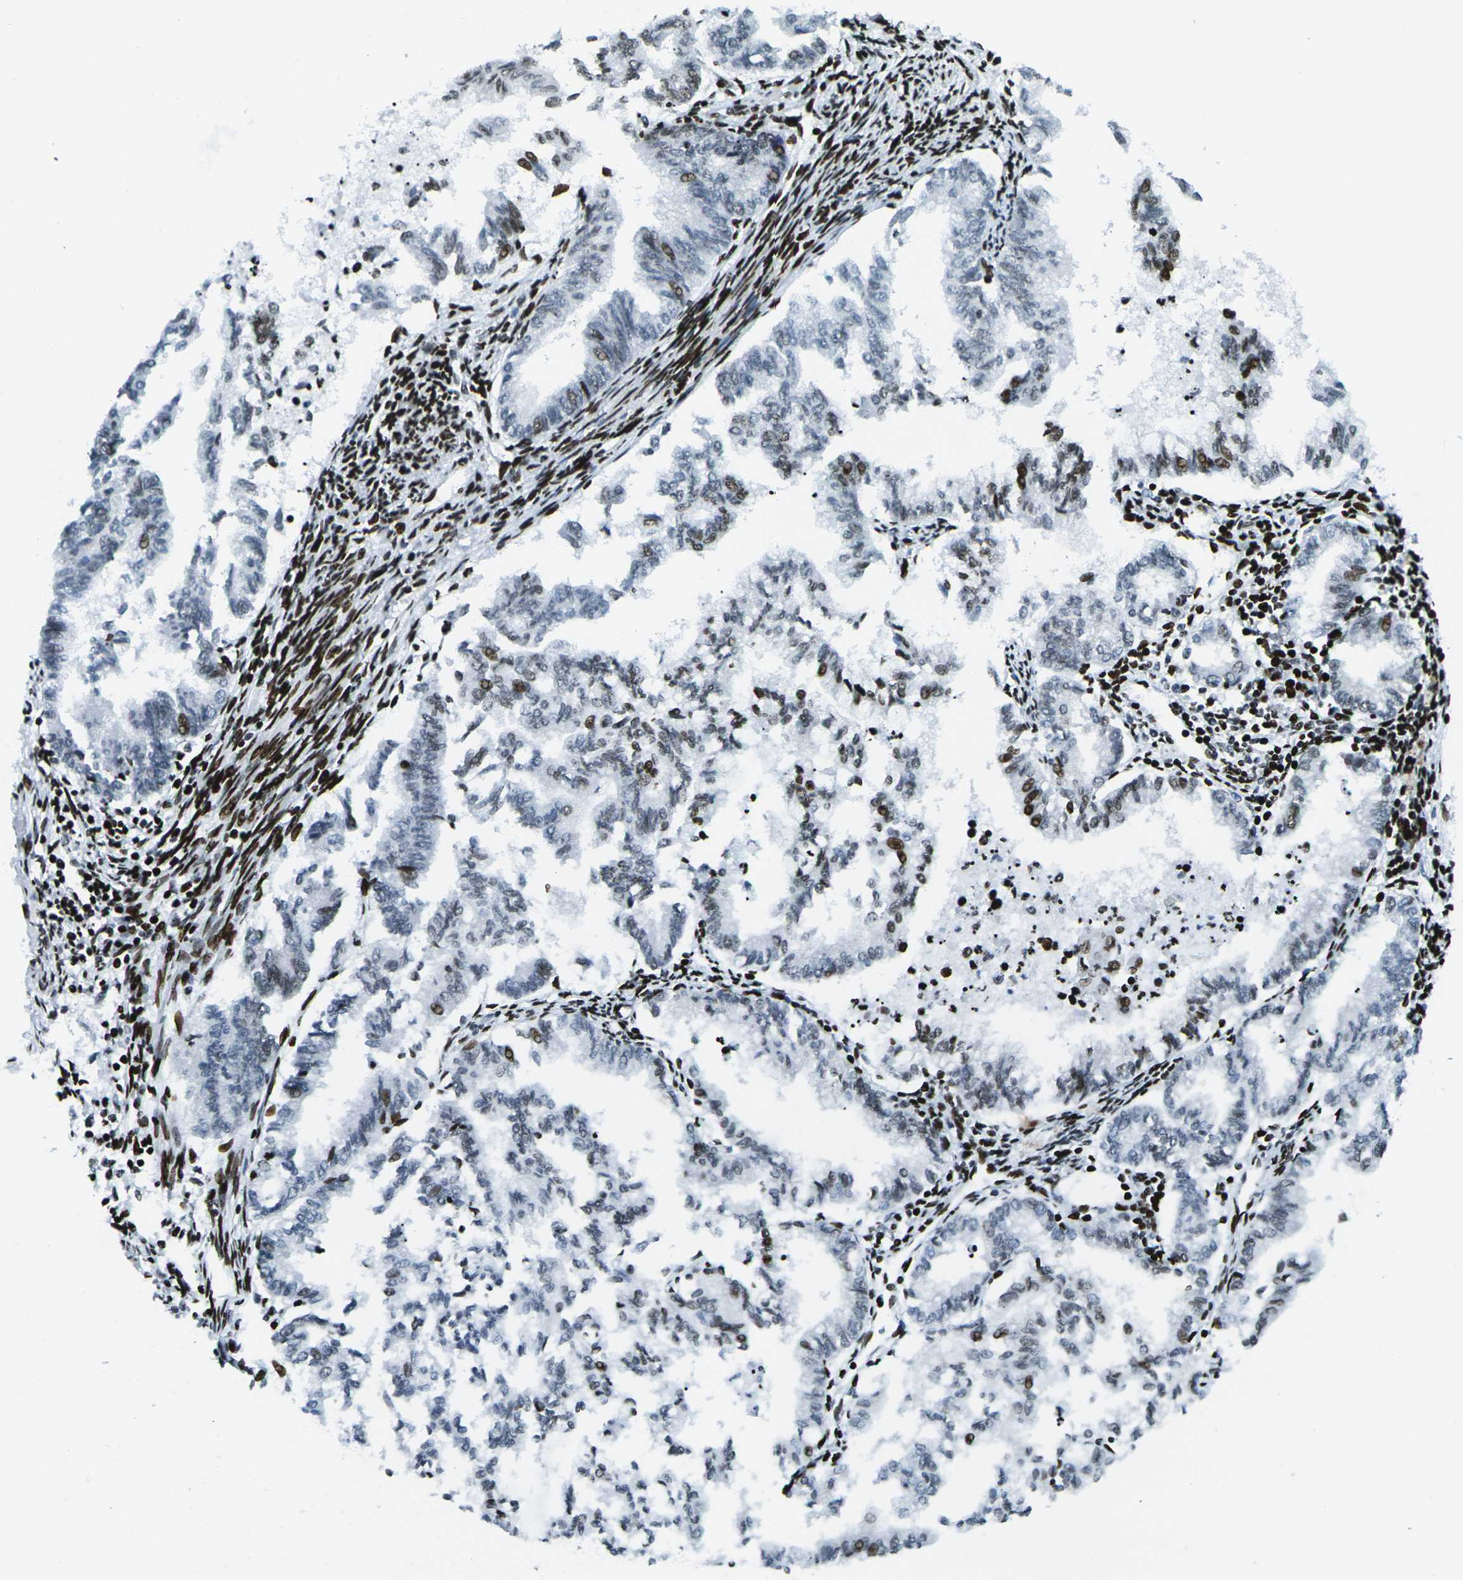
{"staining": {"intensity": "moderate", "quantity": "25%-75%", "location": "nuclear"}, "tissue": "endometrial cancer", "cell_type": "Tumor cells", "image_type": "cancer", "snomed": [{"axis": "morphology", "description": "Necrosis, NOS"}, {"axis": "morphology", "description": "Adenocarcinoma, NOS"}, {"axis": "topography", "description": "Endometrium"}], "caption": "This photomicrograph shows immunohistochemistry staining of human endometrial cancer (adenocarcinoma), with medium moderate nuclear staining in about 25%-75% of tumor cells.", "gene": "H3-3A", "patient": {"sex": "female", "age": 79}}